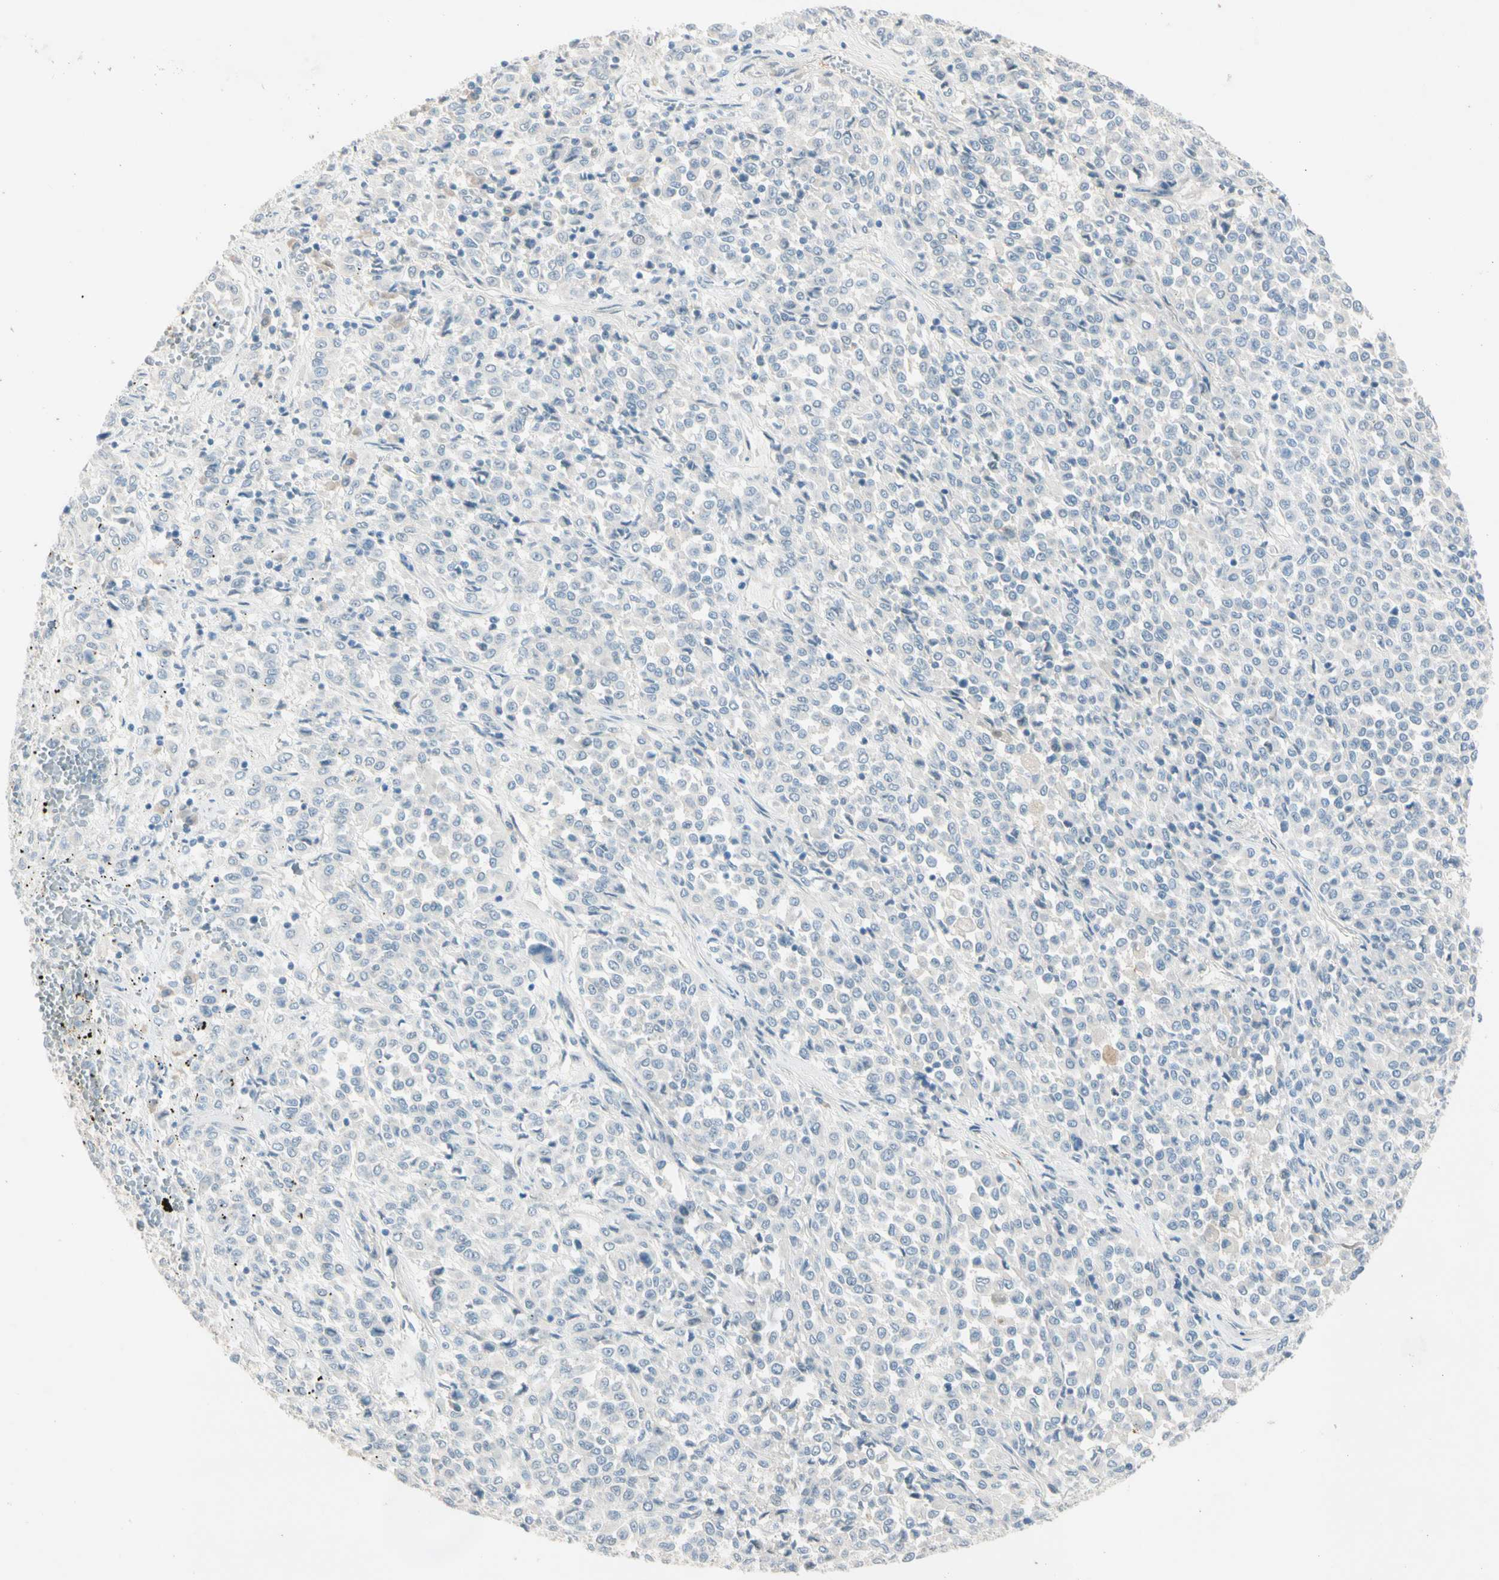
{"staining": {"intensity": "negative", "quantity": "none", "location": "none"}, "tissue": "melanoma", "cell_type": "Tumor cells", "image_type": "cancer", "snomed": [{"axis": "morphology", "description": "Malignant melanoma, Metastatic site"}, {"axis": "topography", "description": "Pancreas"}], "caption": "Melanoma was stained to show a protein in brown. There is no significant expression in tumor cells. (DAB IHC, high magnification).", "gene": "SERPIND1", "patient": {"sex": "female", "age": 30}}